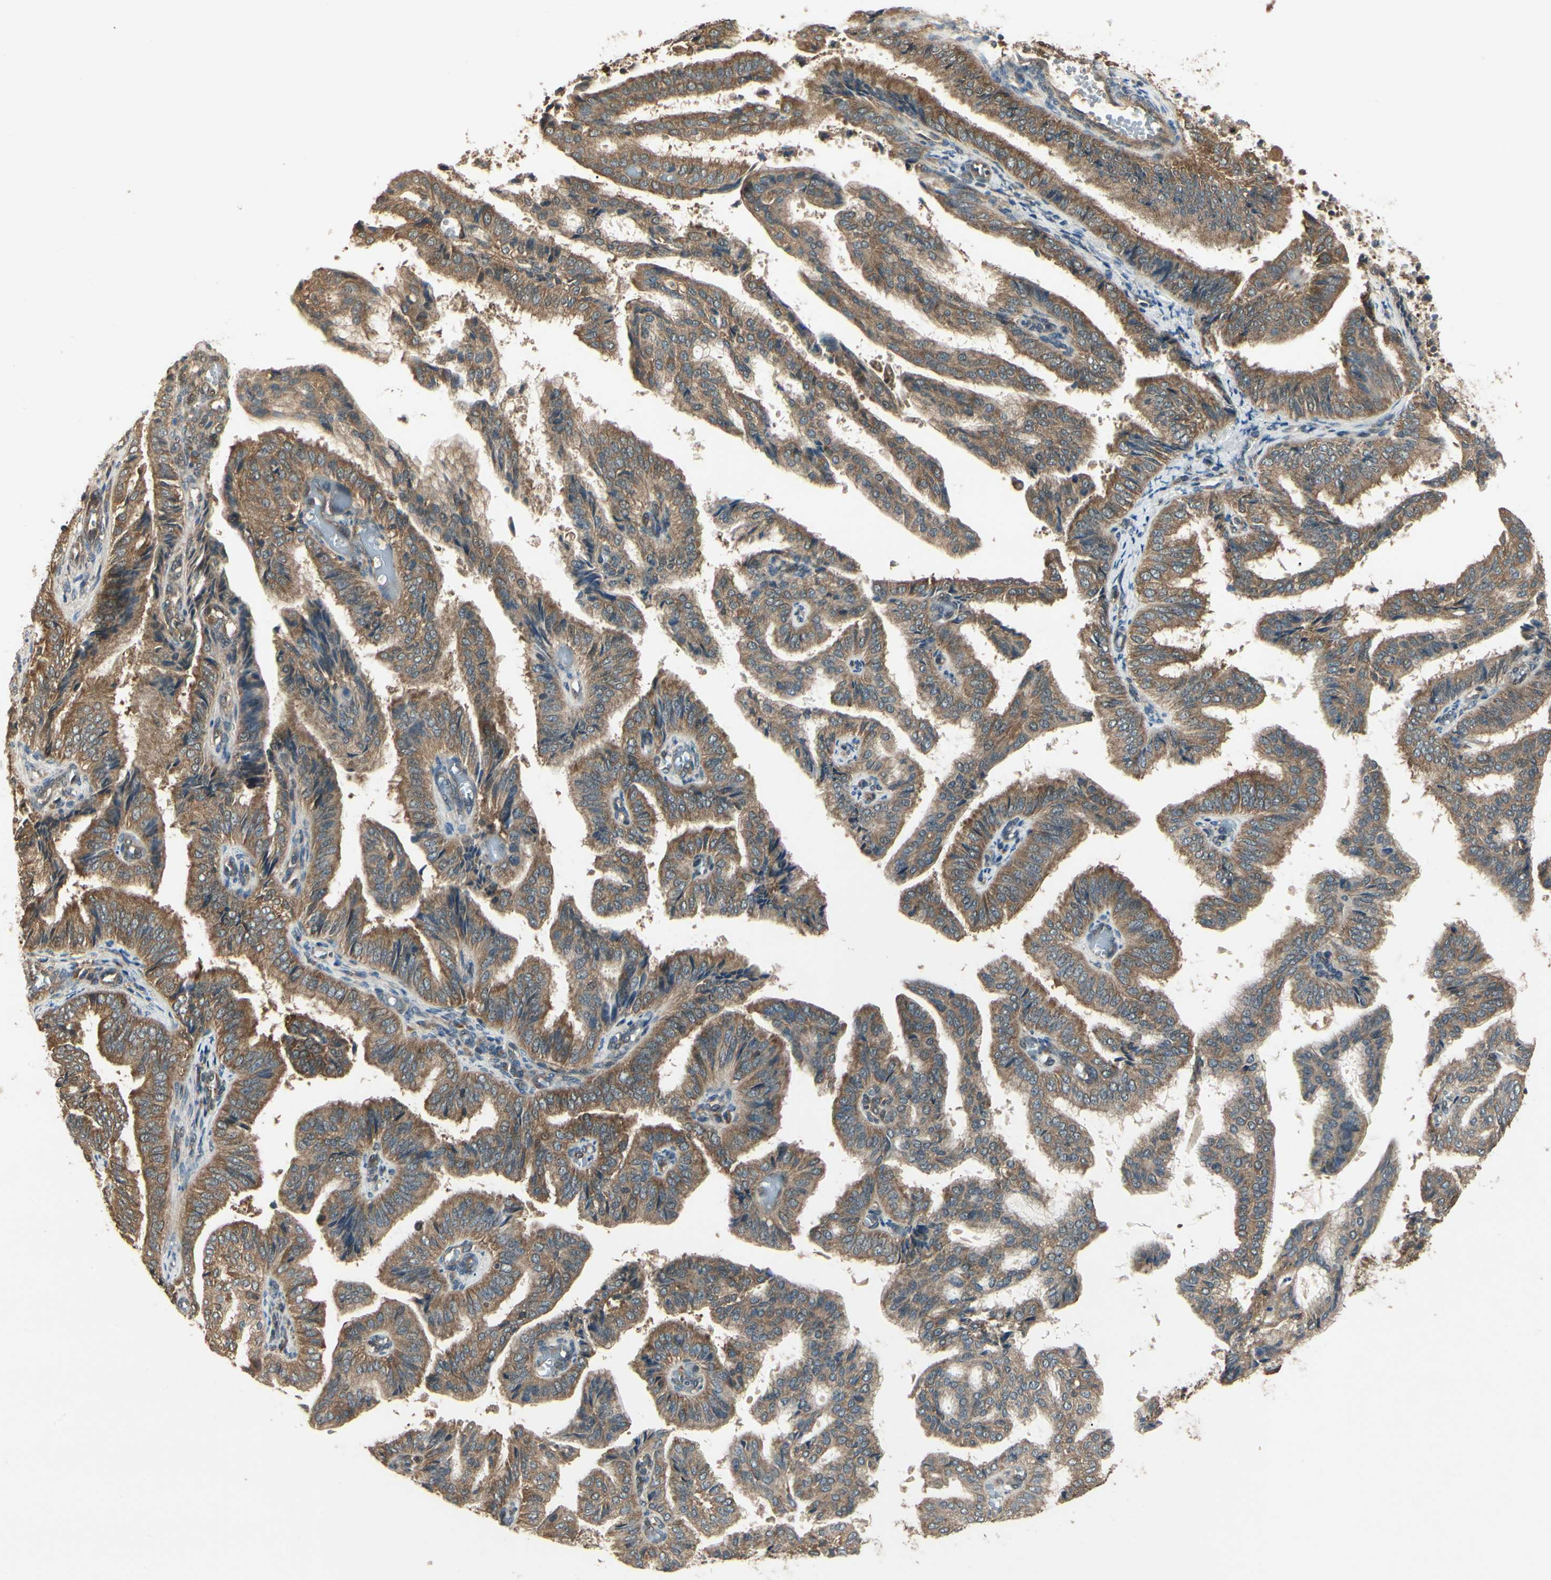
{"staining": {"intensity": "moderate", "quantity": ">75%", "location": "cytoplasmic/membranous"}, "tissue": "endometrial cancer", "cell_type": "Tumor cells", "image_type": "cancer", "snomed": [{"axis": "morphology", "description": "Adenocarcinoma, NOS"}, {"axis": "topography", "description": "Endometrium"}], "caption": "Protein expression by immunohistochemistry (IHC) shows moderate cytoplasmic/membranous staining in approximately >75% of tumor cells in endometrial cancer. (Brightfield microscopy of DAB IHC at high magnification).", "gene": "CCT7", "patient": {"sex": "female", "age": 58}}